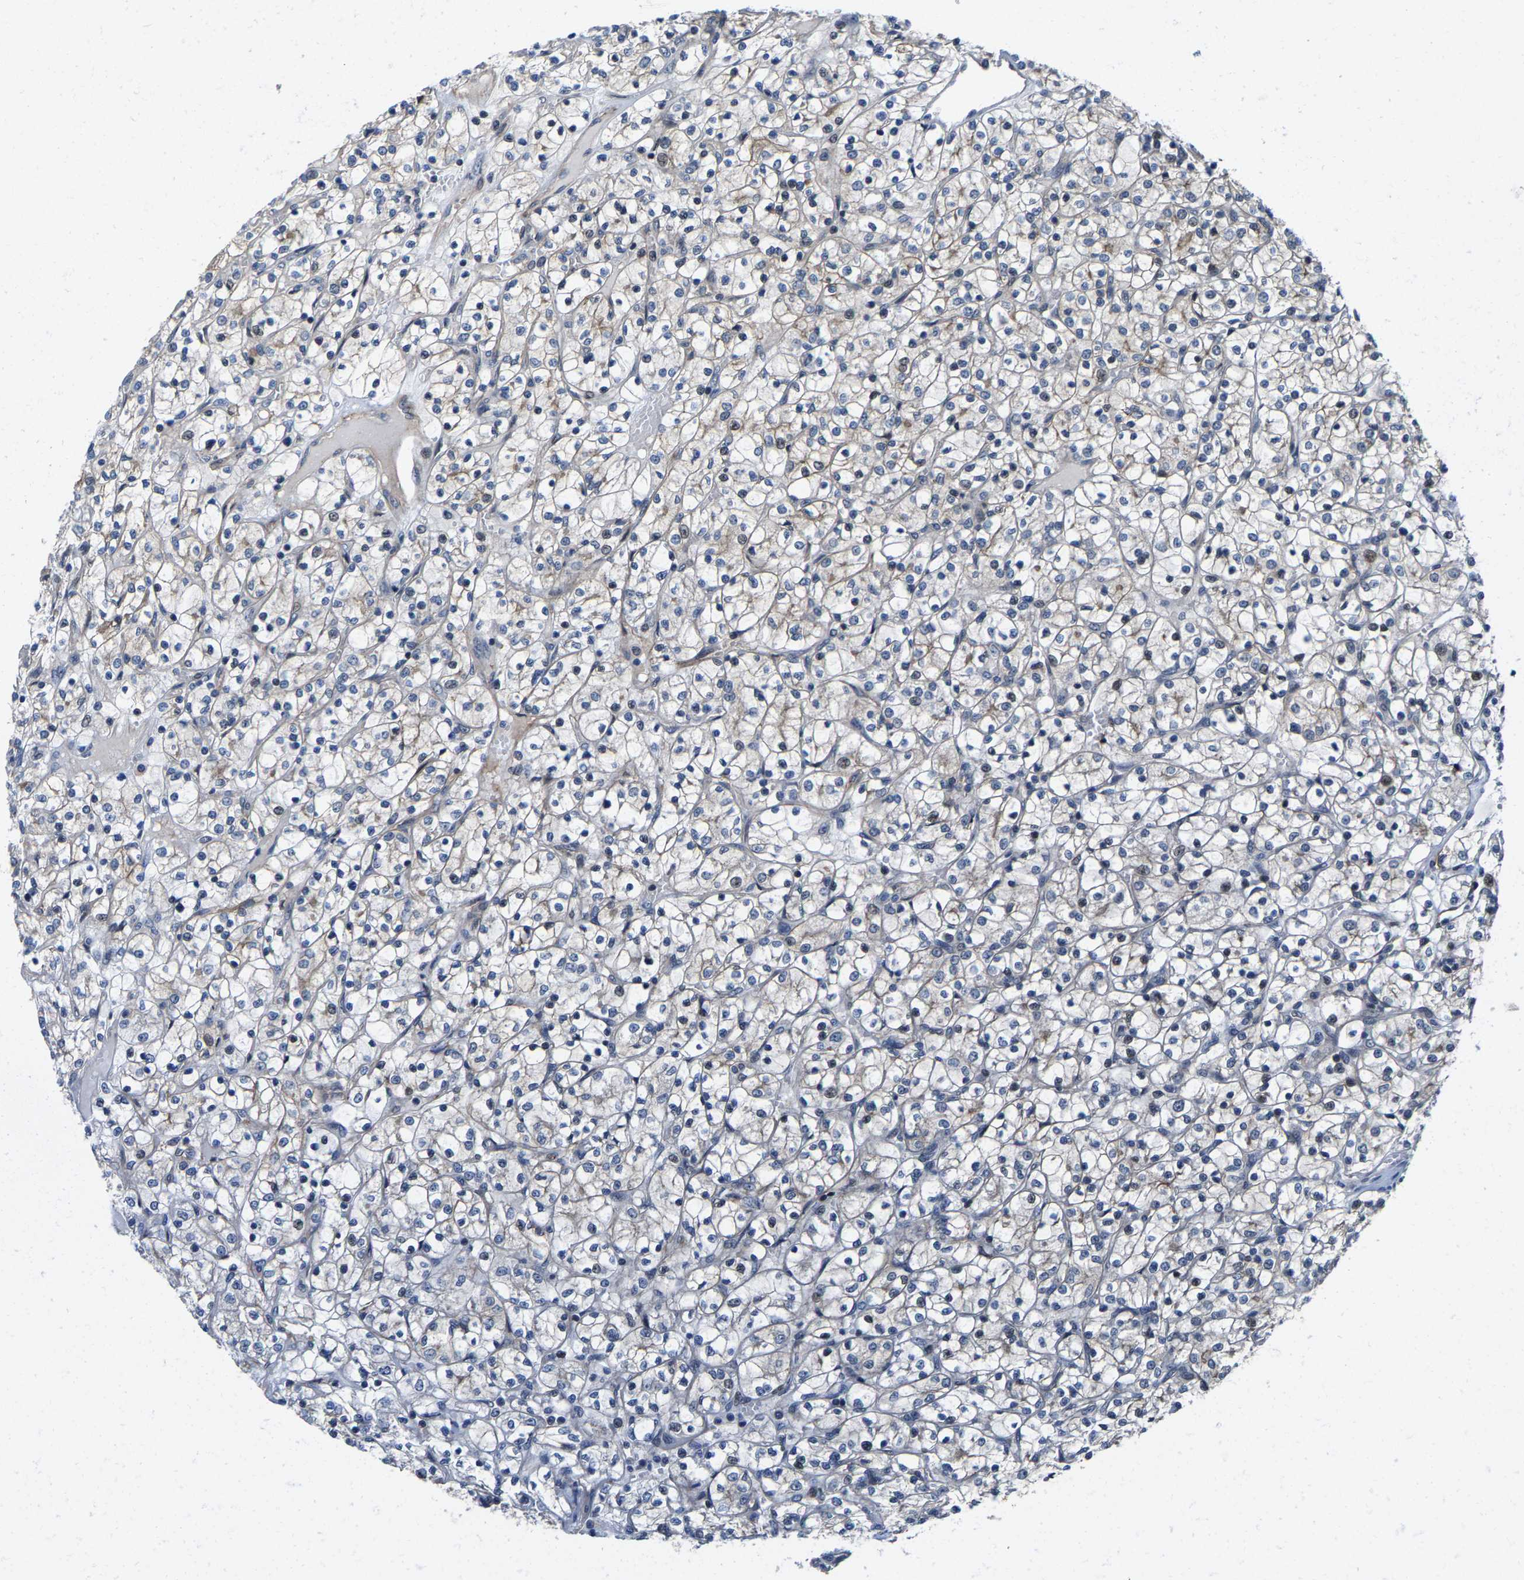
{"staining": {"intensity": "weak", "quantity": "<25%", "location": "nuclear"}, "tissue": "renal cancer", "cell_type": "Tumor cells", "image_type": "cancer", "snomed": [{"axis": "morphology", "description": "Adenocarcinoma, NOS"}, {"axis": "topography", "description": "Kidney"}], "caption": "This is an immunohistochemistry (IHC) histopathology image of human renal adenocarcinoma. There is no expression in tumor cells.", "gene": "GTPBP10", "patient": {"sex": "female", "age": 69}}